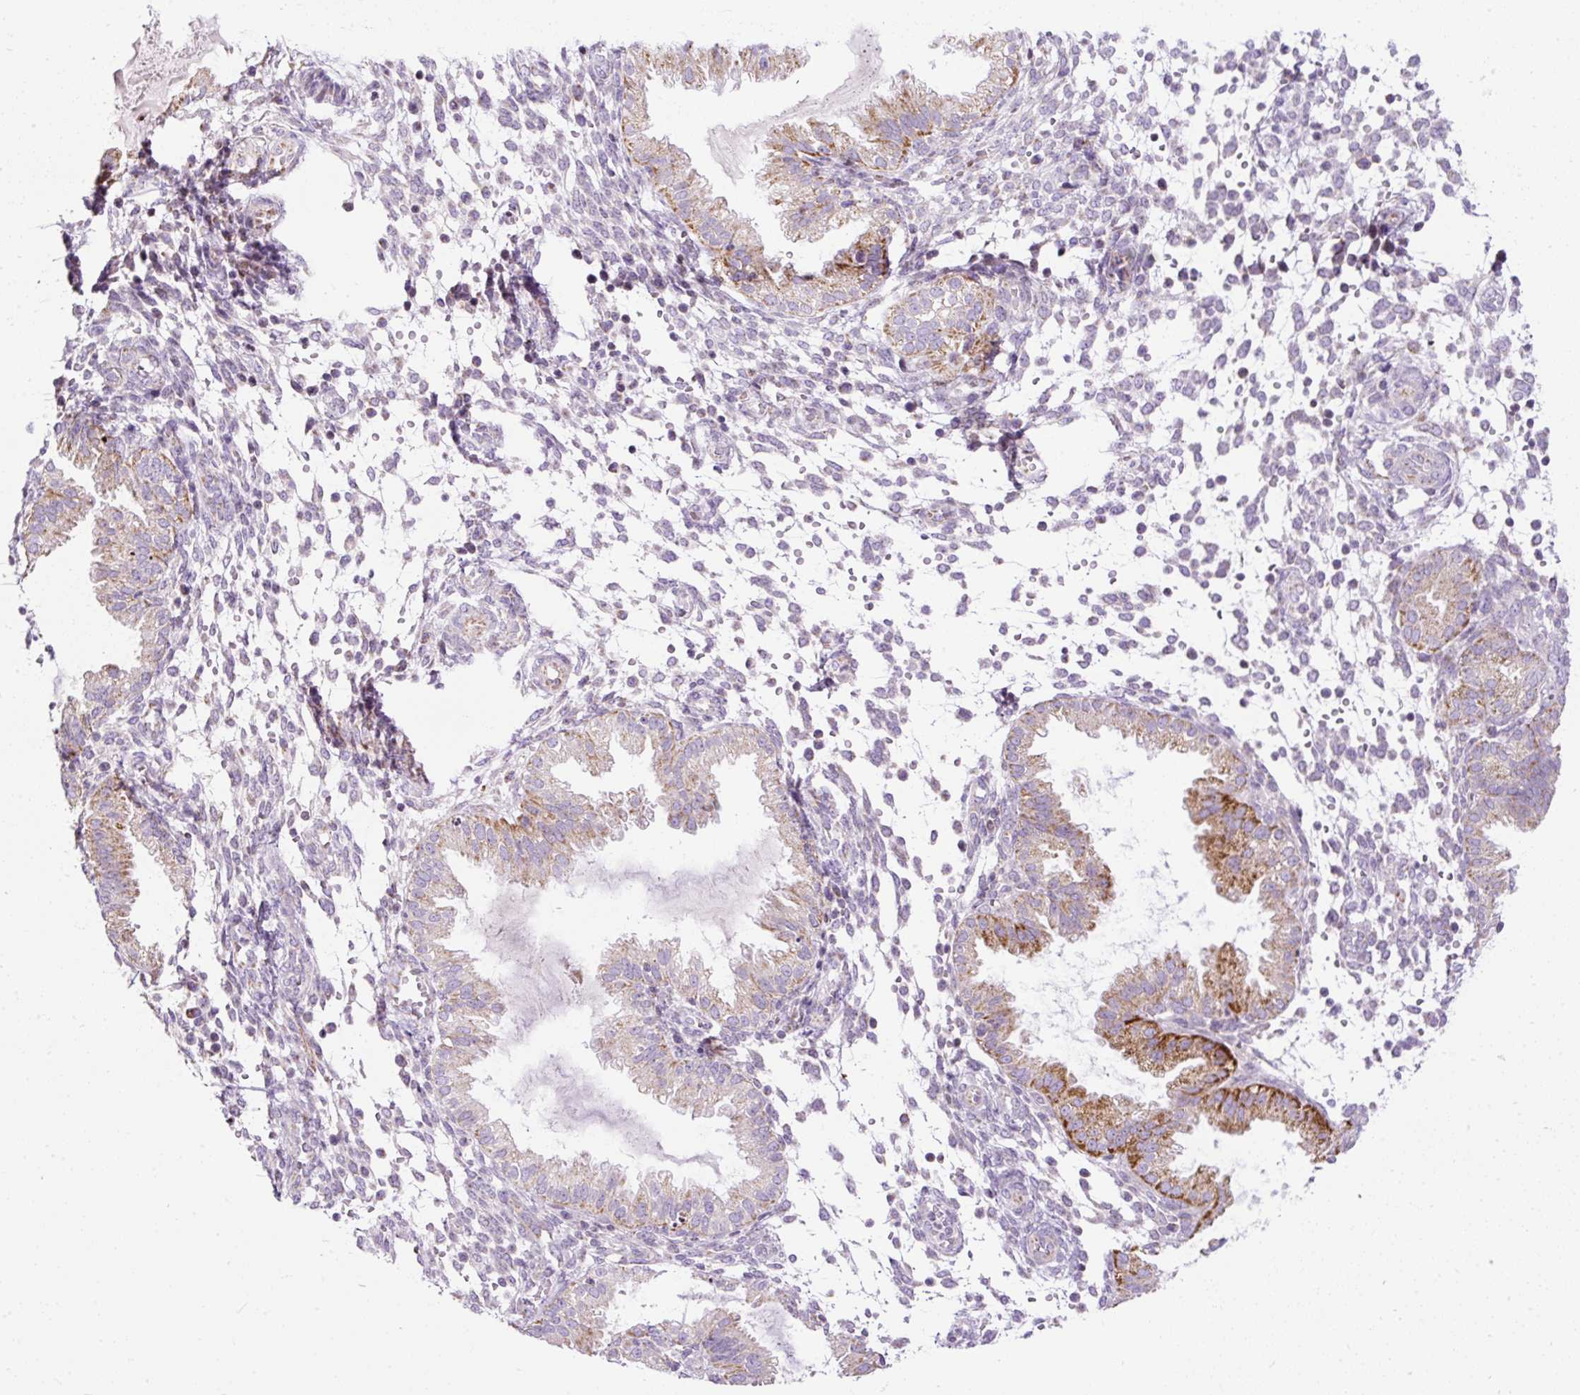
{"staining": {"intensity": "negative", "quantity": "none", "location": "none"}, "tissue": "endometrium", "cell_type": "Cells in endometrial stroma", "image_type": "normal", "snomed": [{"axis": "morphology", "description": "Normal tissue, NOS"}, {"axis": "topography", "description": "Endometrium"}], "caption": "Human endometrium stained for a protein using immunohistochemistry exhibits no positivity in cells in endometrial stroma.", "gene": "FMC1", "patient": {"sex": "female", "age": 33}}